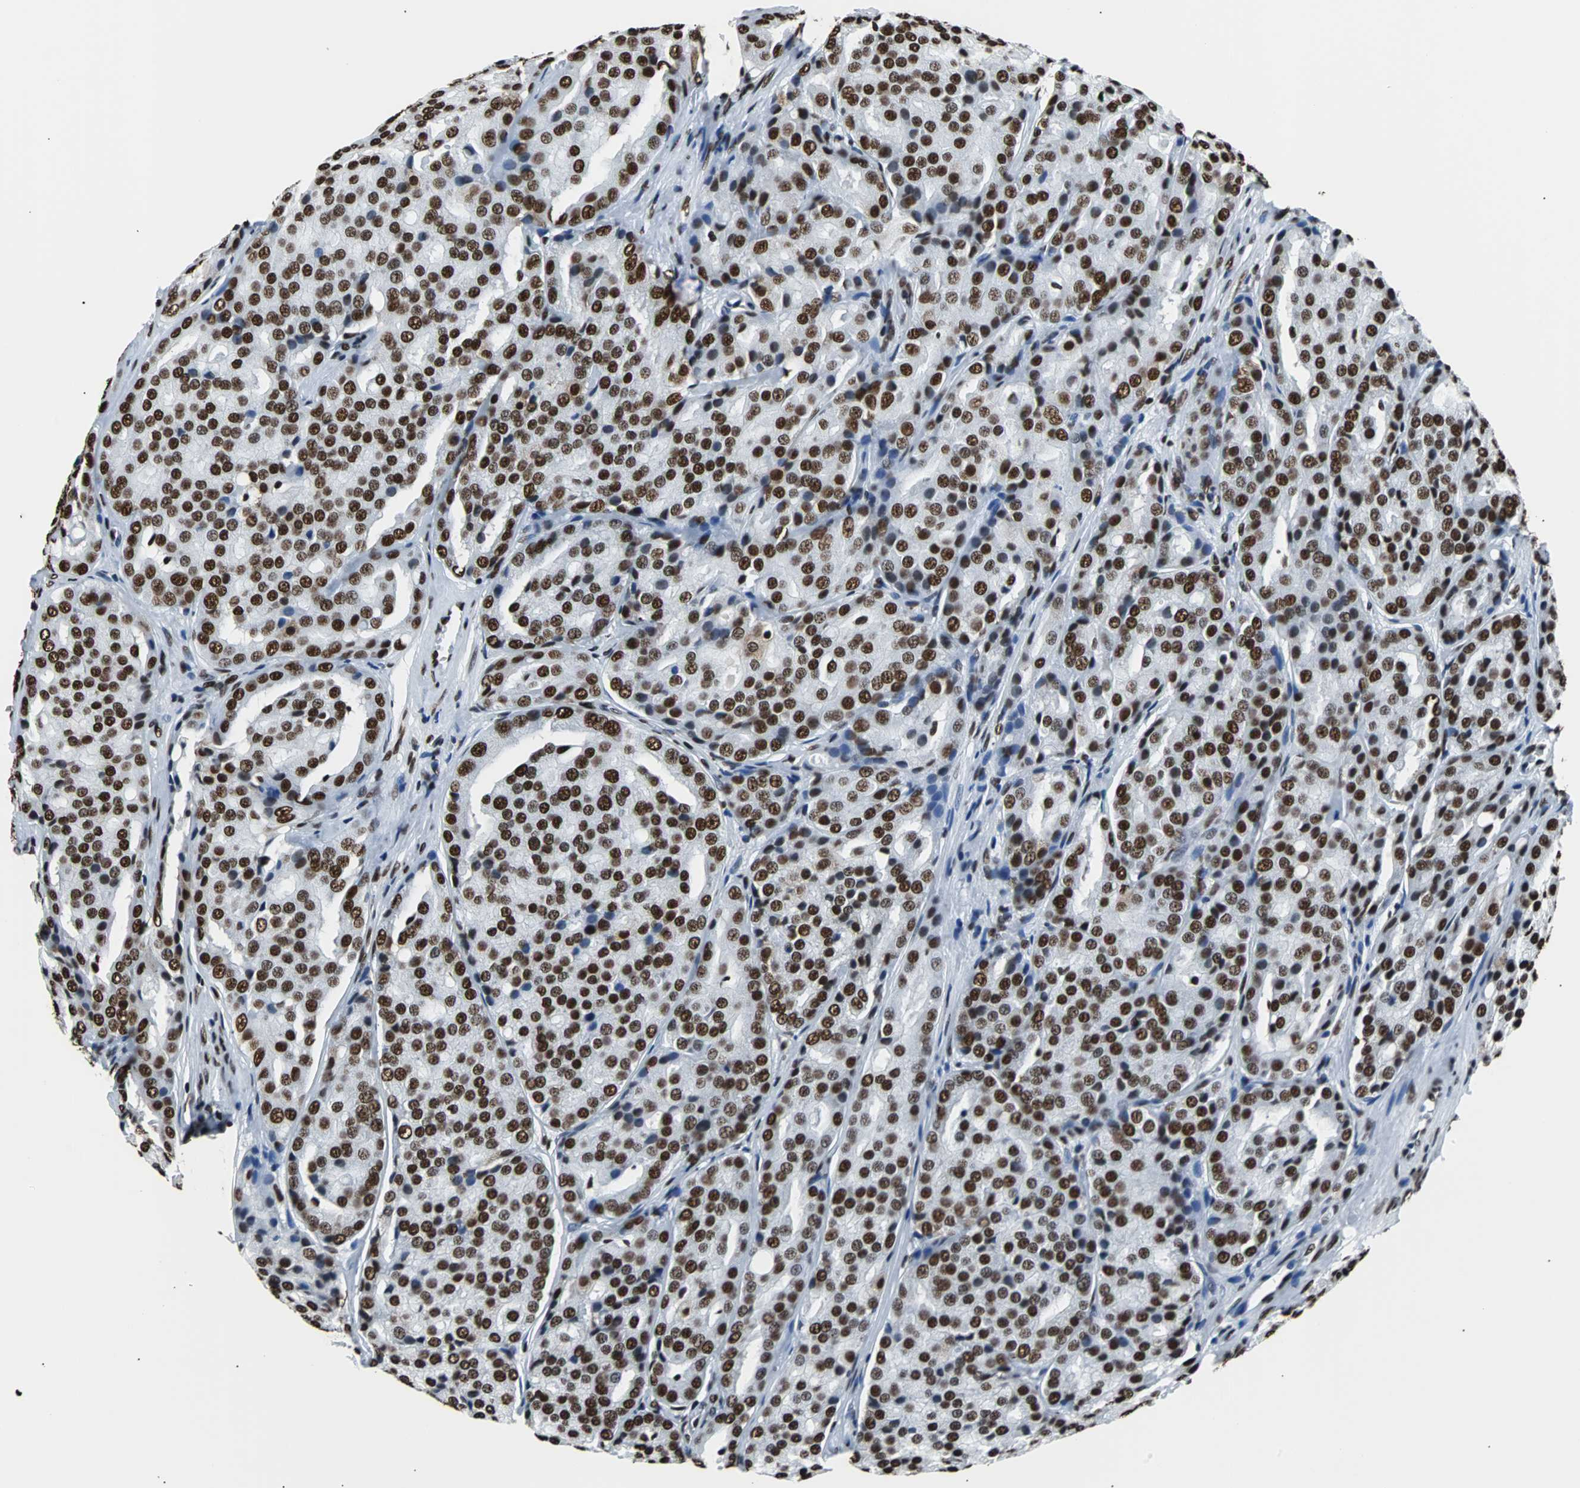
{"staining": {"intensity": "strong", "quantity": ">75%", "location": "nuclear"}, "tissue": "prostate cancer", "cell_type": "Tumor cells", "image_type": "cancer", "snomed": [{"axis": "morphology", "description": "Adenocarcinoma, High grade"}, {"axis": "topography", "description": "Prostate"}], "caption": "Strong nuclear positivity is appreciated in about >75% of tumor cells in prostate cancer. The protein of interest is stained brown, and the nuclei are stained in blue (DAB (3,3'-diaminobenzidine) IHC with brightfield microscopy, high magnification).", "gene": "FUBP1", "patient": {"sex": "male", "age": 64}}